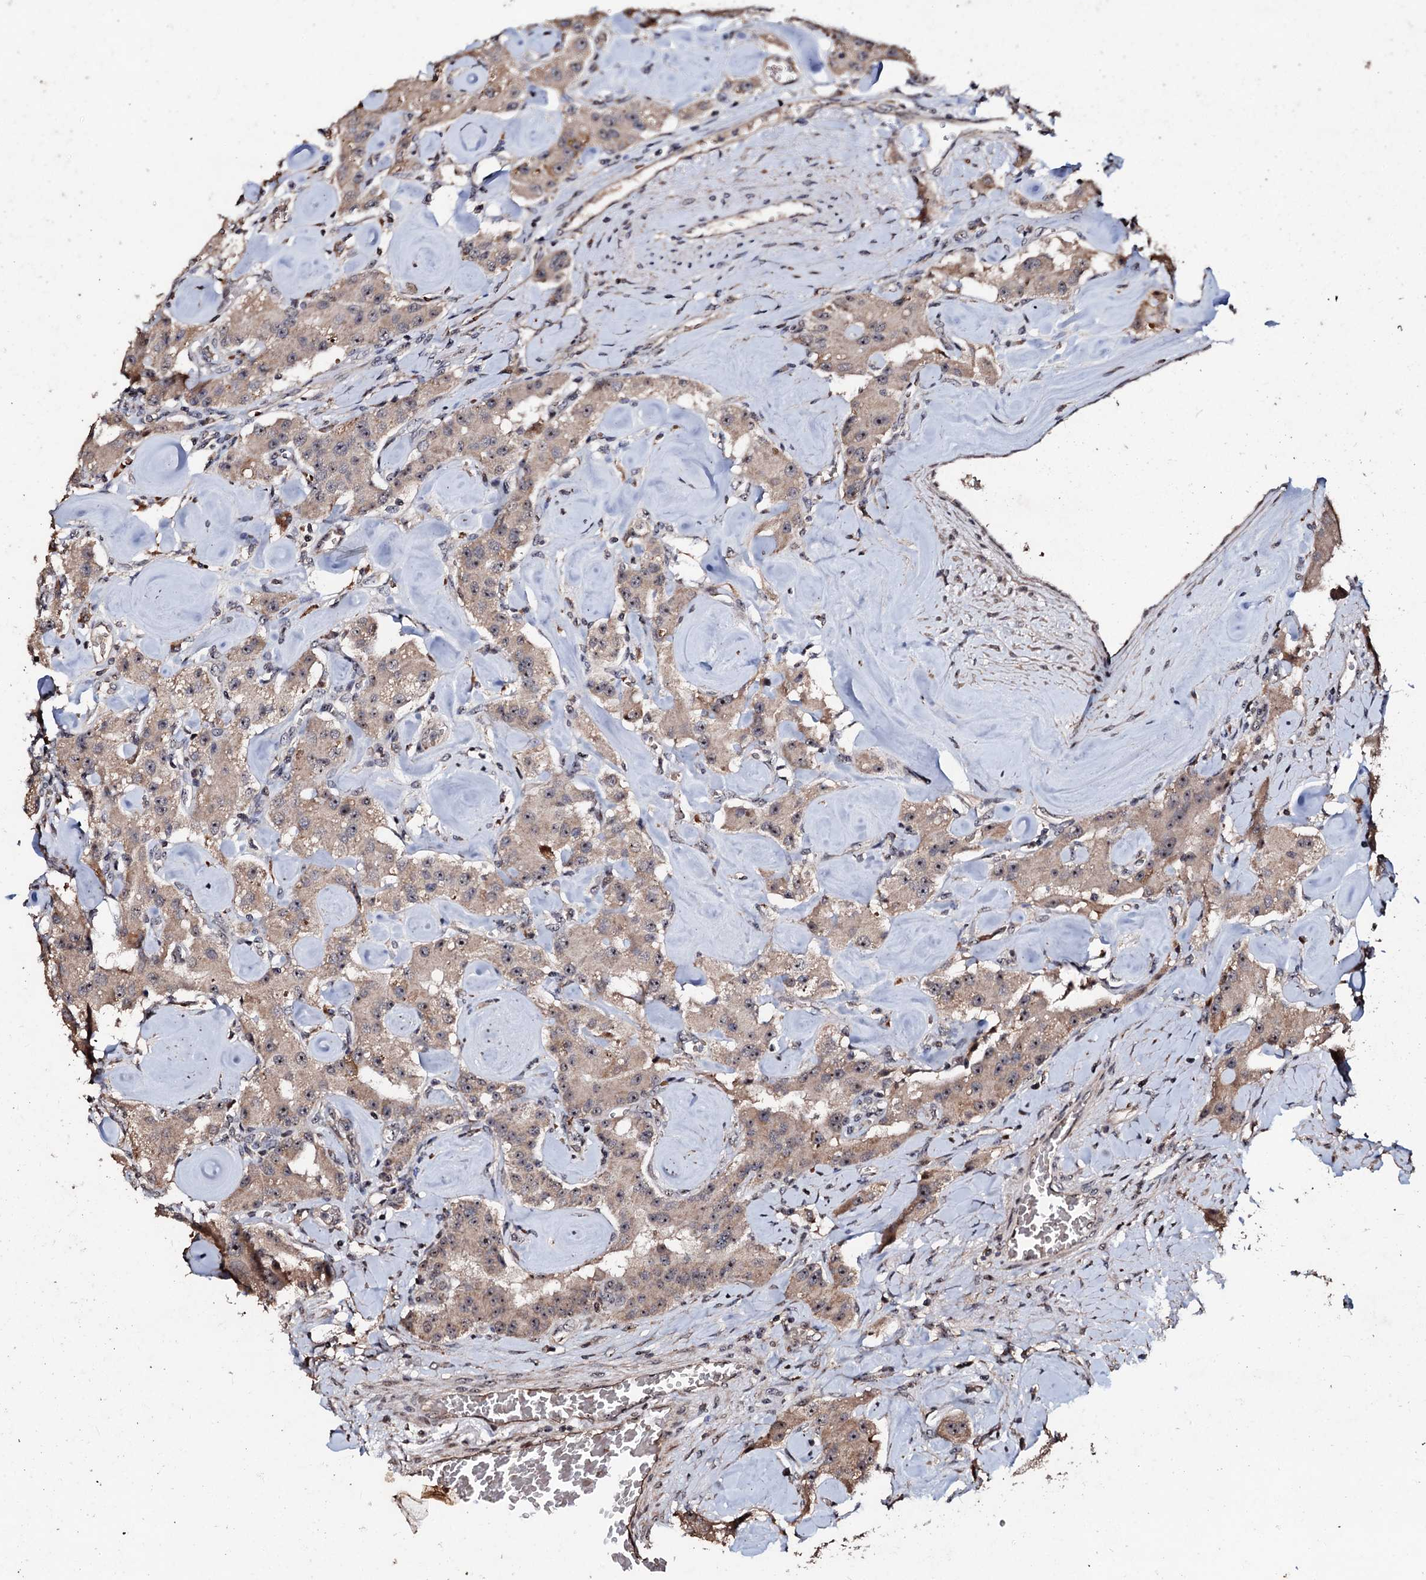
{"staining": {"intensity": "weak", "quantity": ">75%", "location": "cytoplasmic/membranous"}, "tissue": "carcinoid", "cell_type": "Tumor cells", "image_type": "cancer", "snomed": [{"axis": "morphology", "description": "Carcinoid, malignant, NOS"}, {"axis": "topography", "description": "Pancreas"}], "caption": "There is low levels of weak cytoplasmic/membranous staining in tumor cells of carcinoid, as demonstrated by immunohistochemical staining (brown color).", "gene": "SUPT7L", "patient": {"sex": "male", "age": 41}}